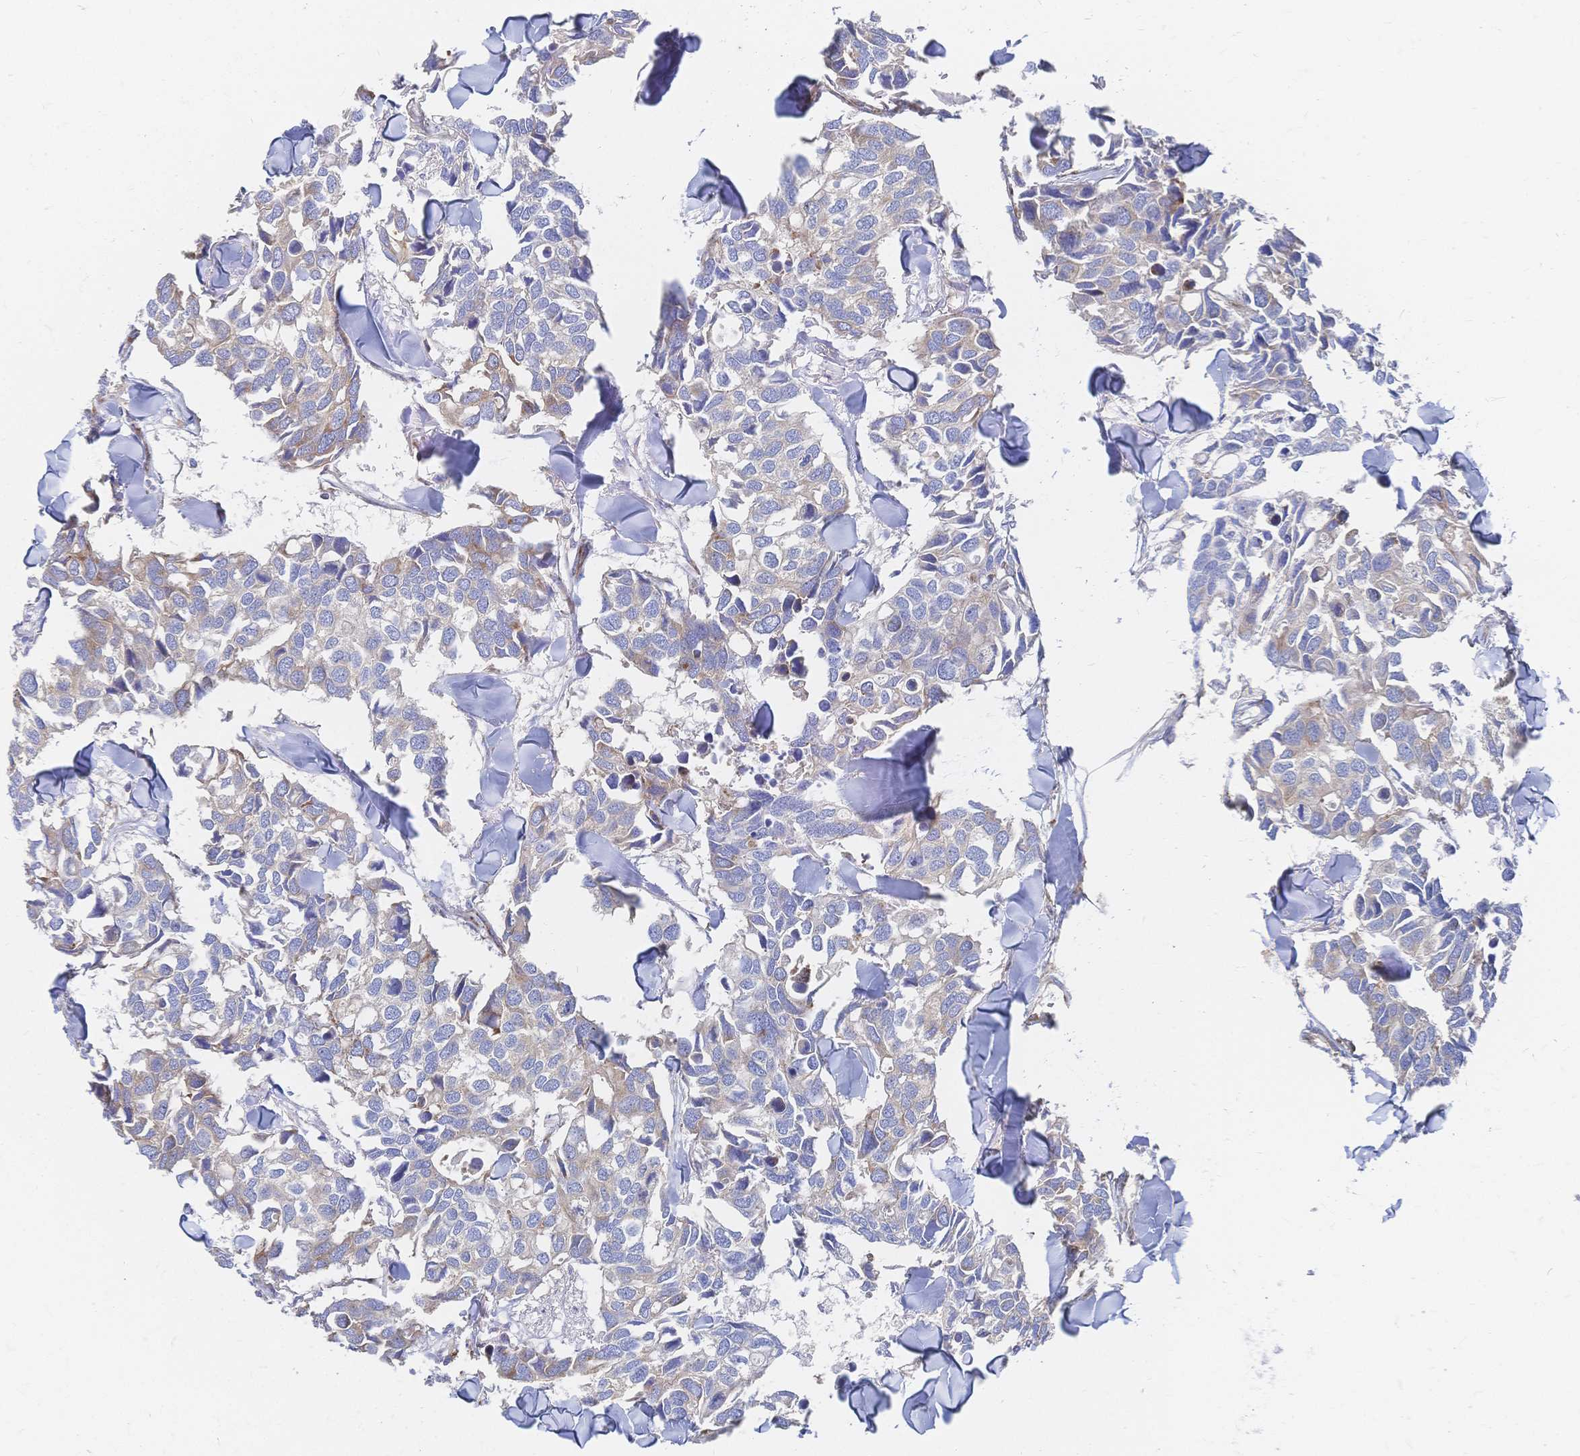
{"staining": {"intensity": "weak", "quantity": "<25%", "location": "cytoplasmic/membranous"}, "tissue": "breast cancer", "cell_type": "Tumor cells", "image_type": "cancer", "snomed": [{"axis": "morphology", "description": "Duct carcinoma"}, {"axis": "topography", "description": "Breast"}], "caption": "There is no significant expression in tumor cells of breast cancer.", "gene": "SORBS1", "patient": {"sex": "female", "age": 83}}